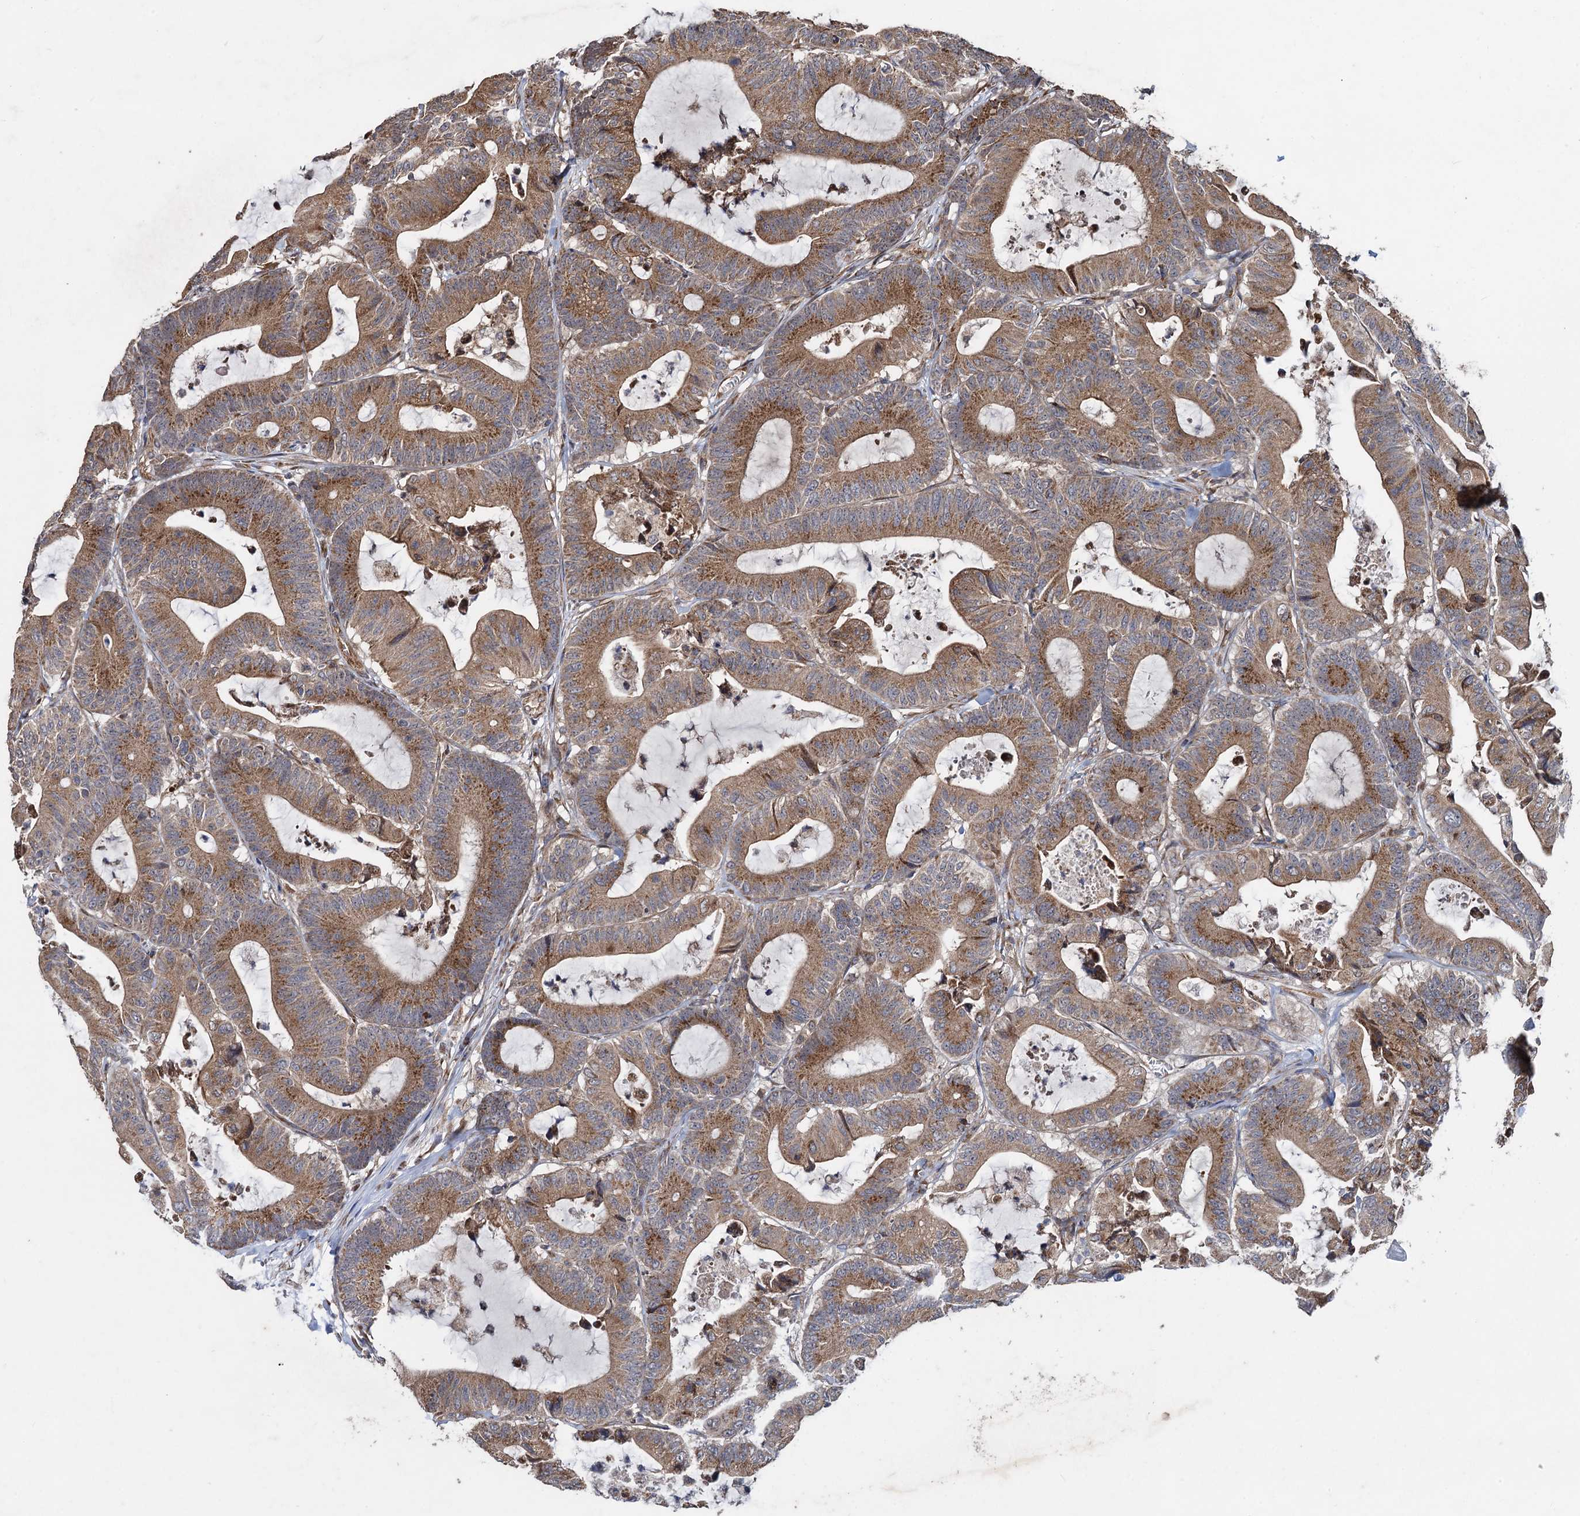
{"staining": {"intensity": "moderate", "quantity": ">75%", "location": "cytoplasmic/membranous"}, "tissue": "colorectal cancer", "cell_type": "Tumor cells", "image_type": "cancer", "snomed": [{"axis": "morphology", "description": "Adenocarcinoma, NOS"}, {"axis": "topography", "description": "Colon"}], "caption": "Tumor cells display moderate cytoplasmic/membranous expression in about >75% of cells in colorectal cancer.", "gene": "HAUS1", "patient": {"sex": "female", "age": 84}}